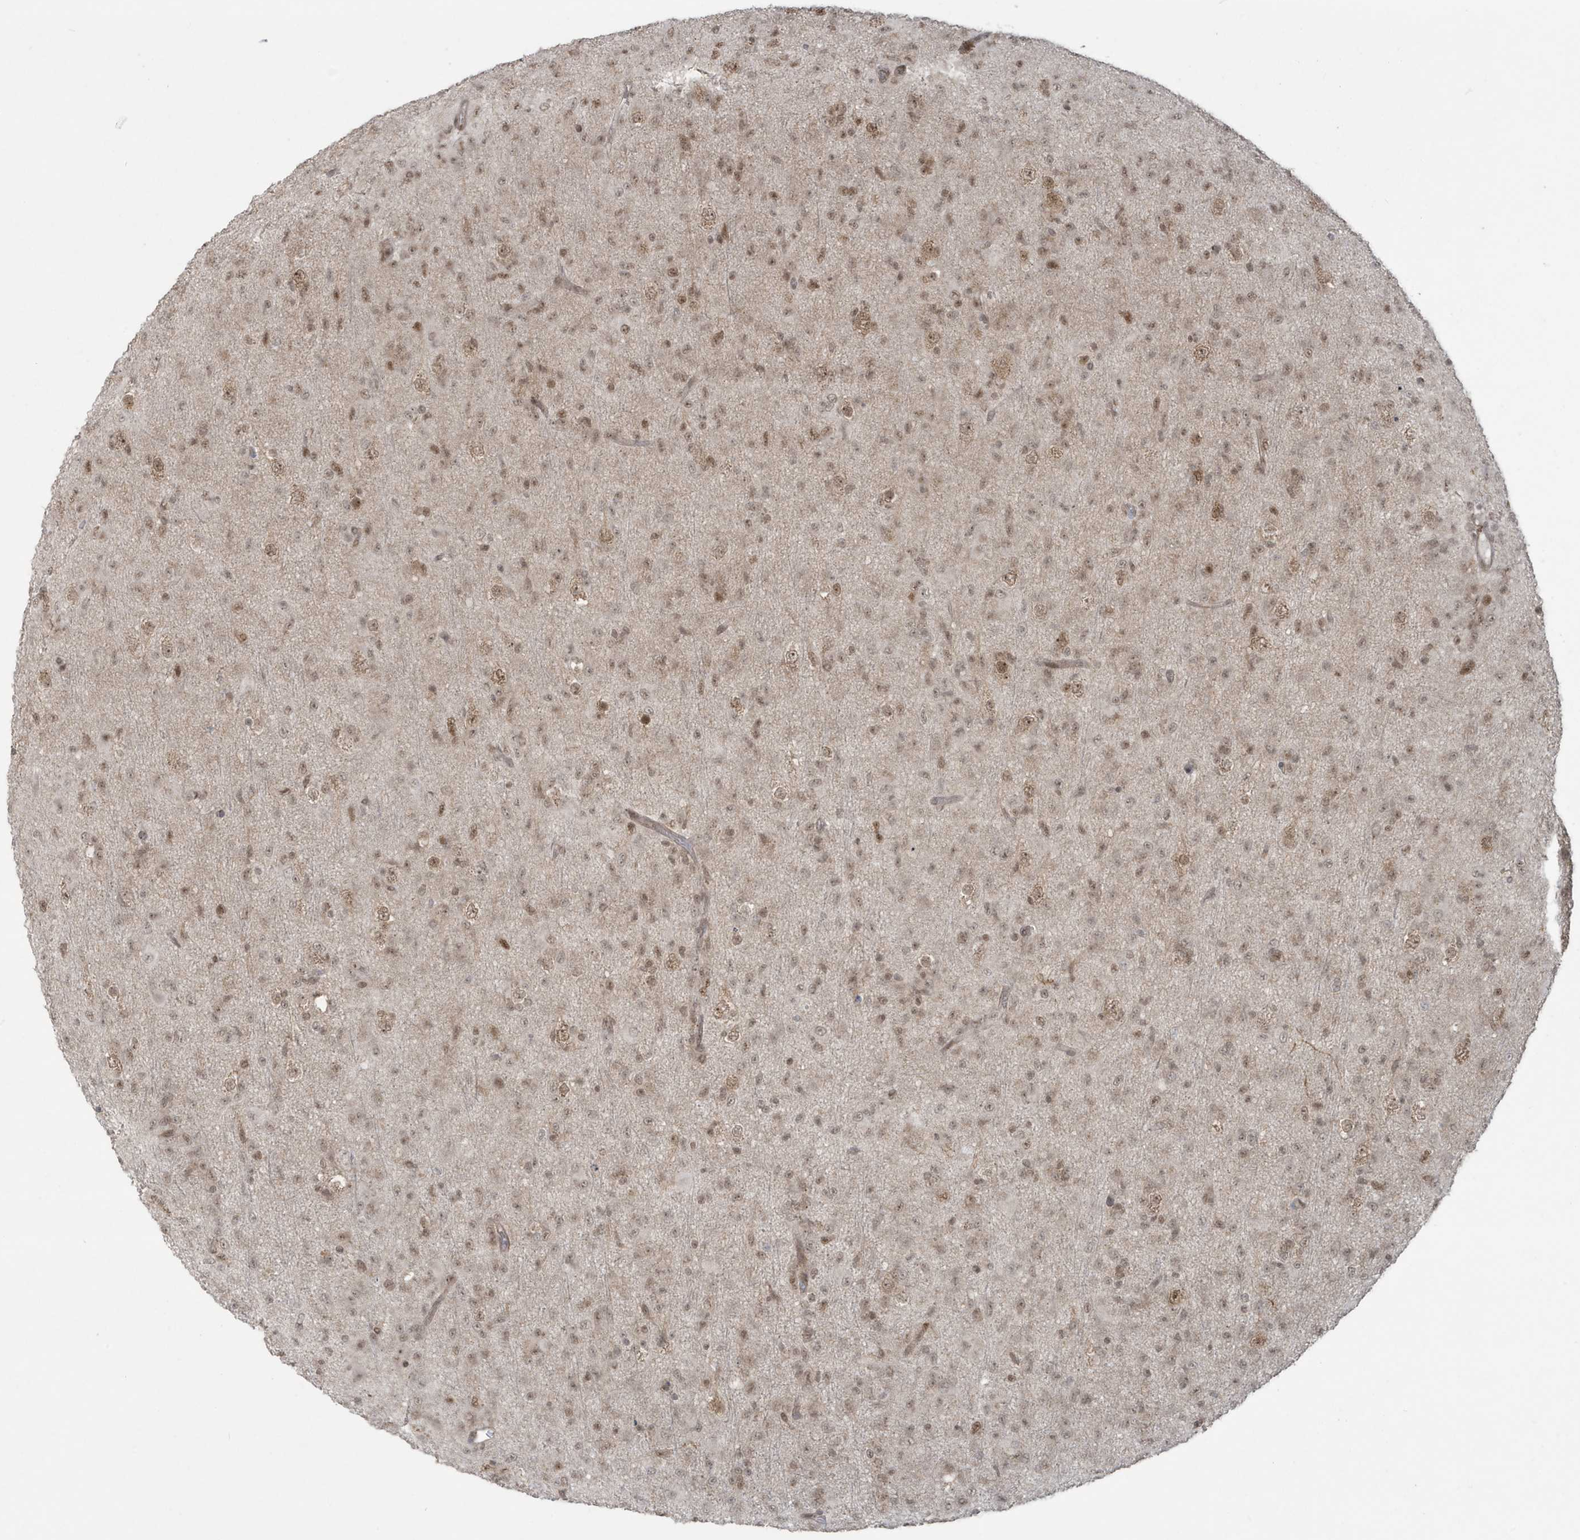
{"staining": {"intensity": "moderate", "quantity": ">75%", "location": "nuclear"}, "tissue": "glioma", "cell_type": "Tumor cells", "image_type": "cancer", "snomed": [{"axis": "morphology", "description": "Glioma, malignant, Low grade"}, {"axis": "topography", "description": "Brain"}], "caption": "Immunohistochemical staining of human low-grade glioma (malignant) shows medium levels of moderate nuclear protein staining in approximately >75% of tumor cells.", "gene": "C1orf52", "patient": {"sex": "male", "age": 65}}